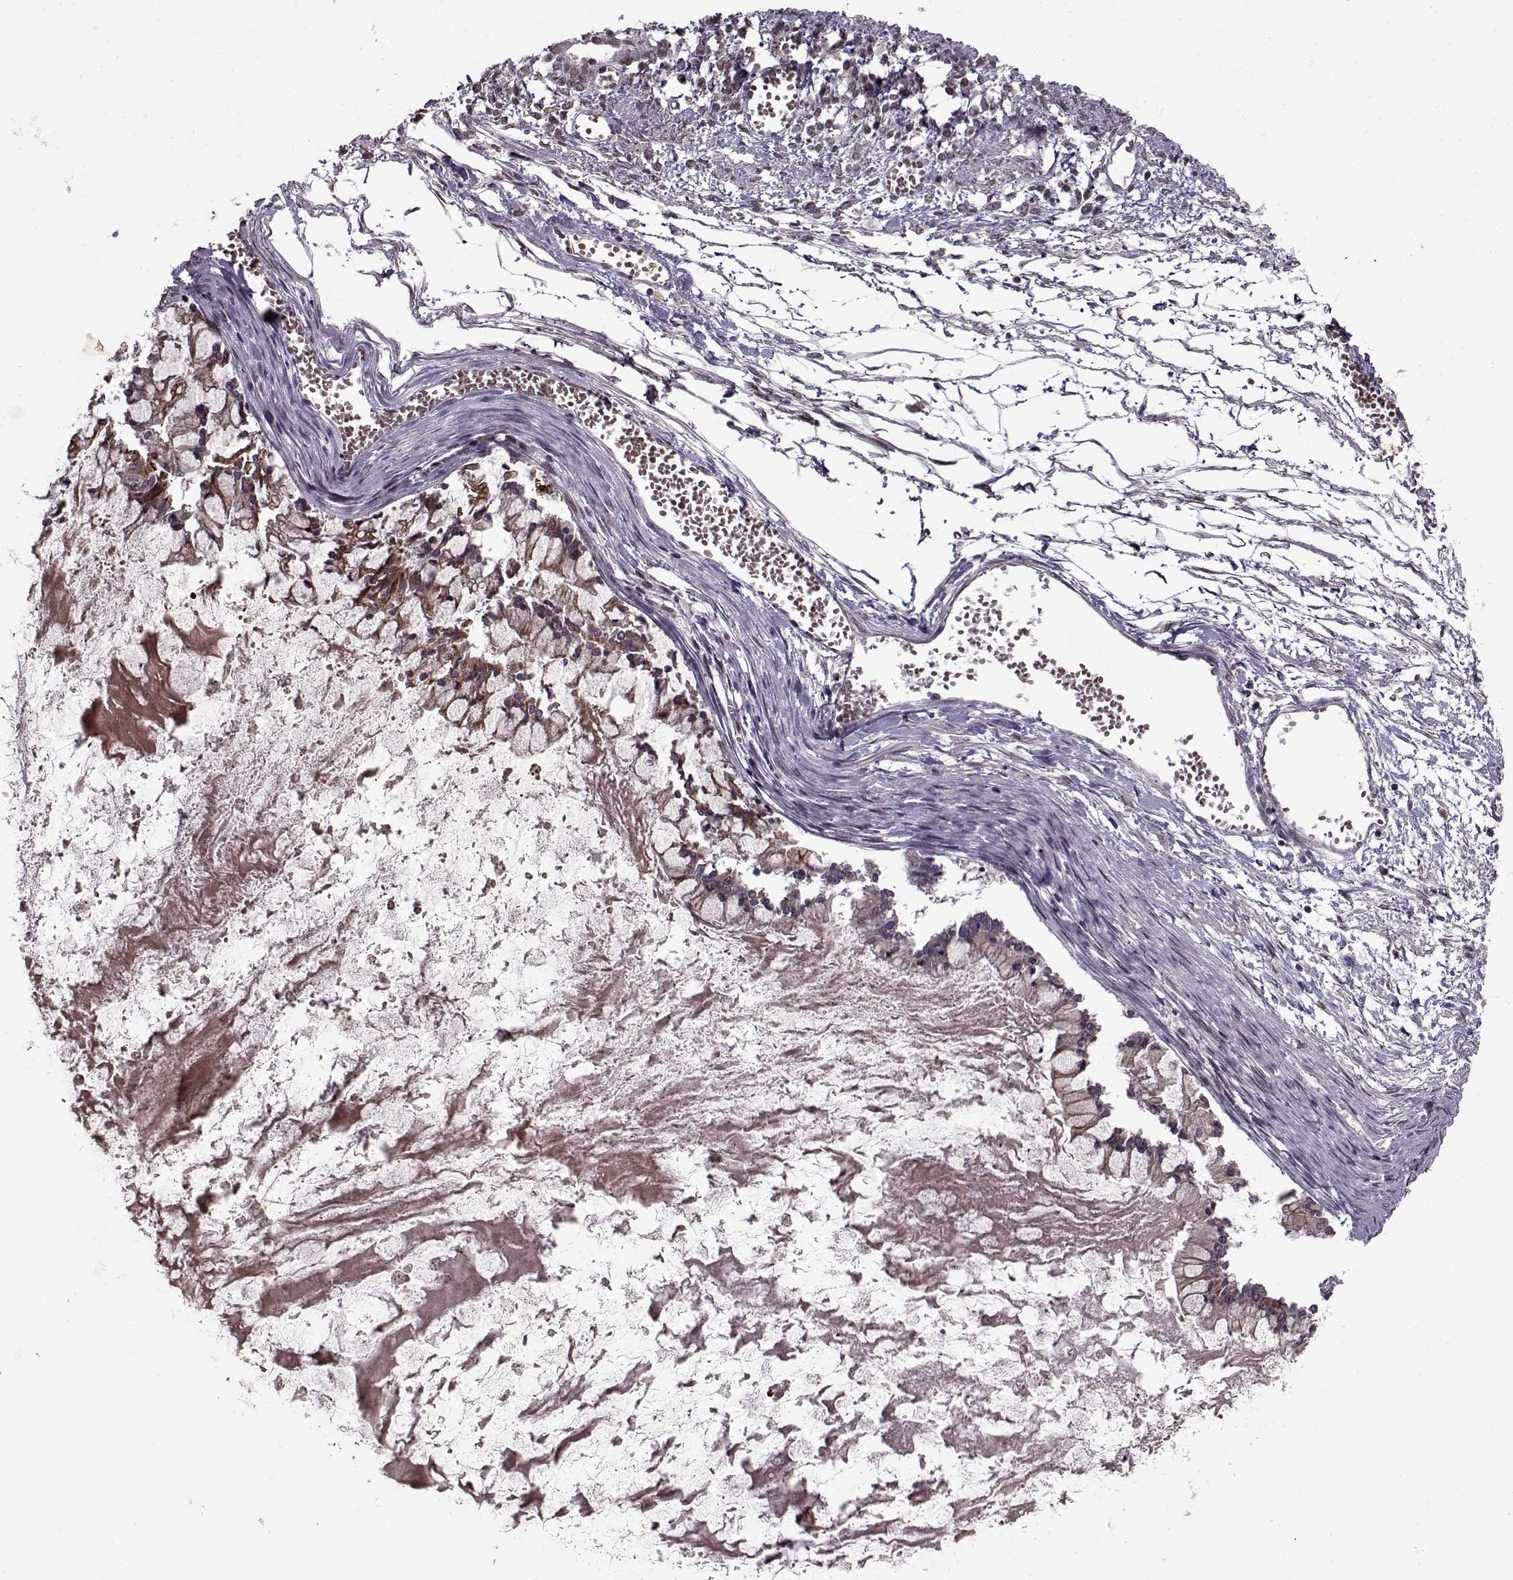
{"staining": {"intensity": "moderate", "quantity": ">75%", "location": "cytoplasmic/membranous"}, "tissue": "ovarian cancer", "cell_type": "Tumor cells", "image_type": "cancer", "snomed": [{"axis": "morphology", "description": "Cystadenocarcinoma, mucinous, NOS"}, {"axis": "topography", "description": "Ovary"}], "caption": "Ovarian cancer (mucinous cystadenocarcinoma) stained for a protein (brown) displays moderate cytoplasmic/membranous positive expression in about >75% of tumor cells.", "gene": "DENND4B", "patient": {"sex": "female", "age": 67}}